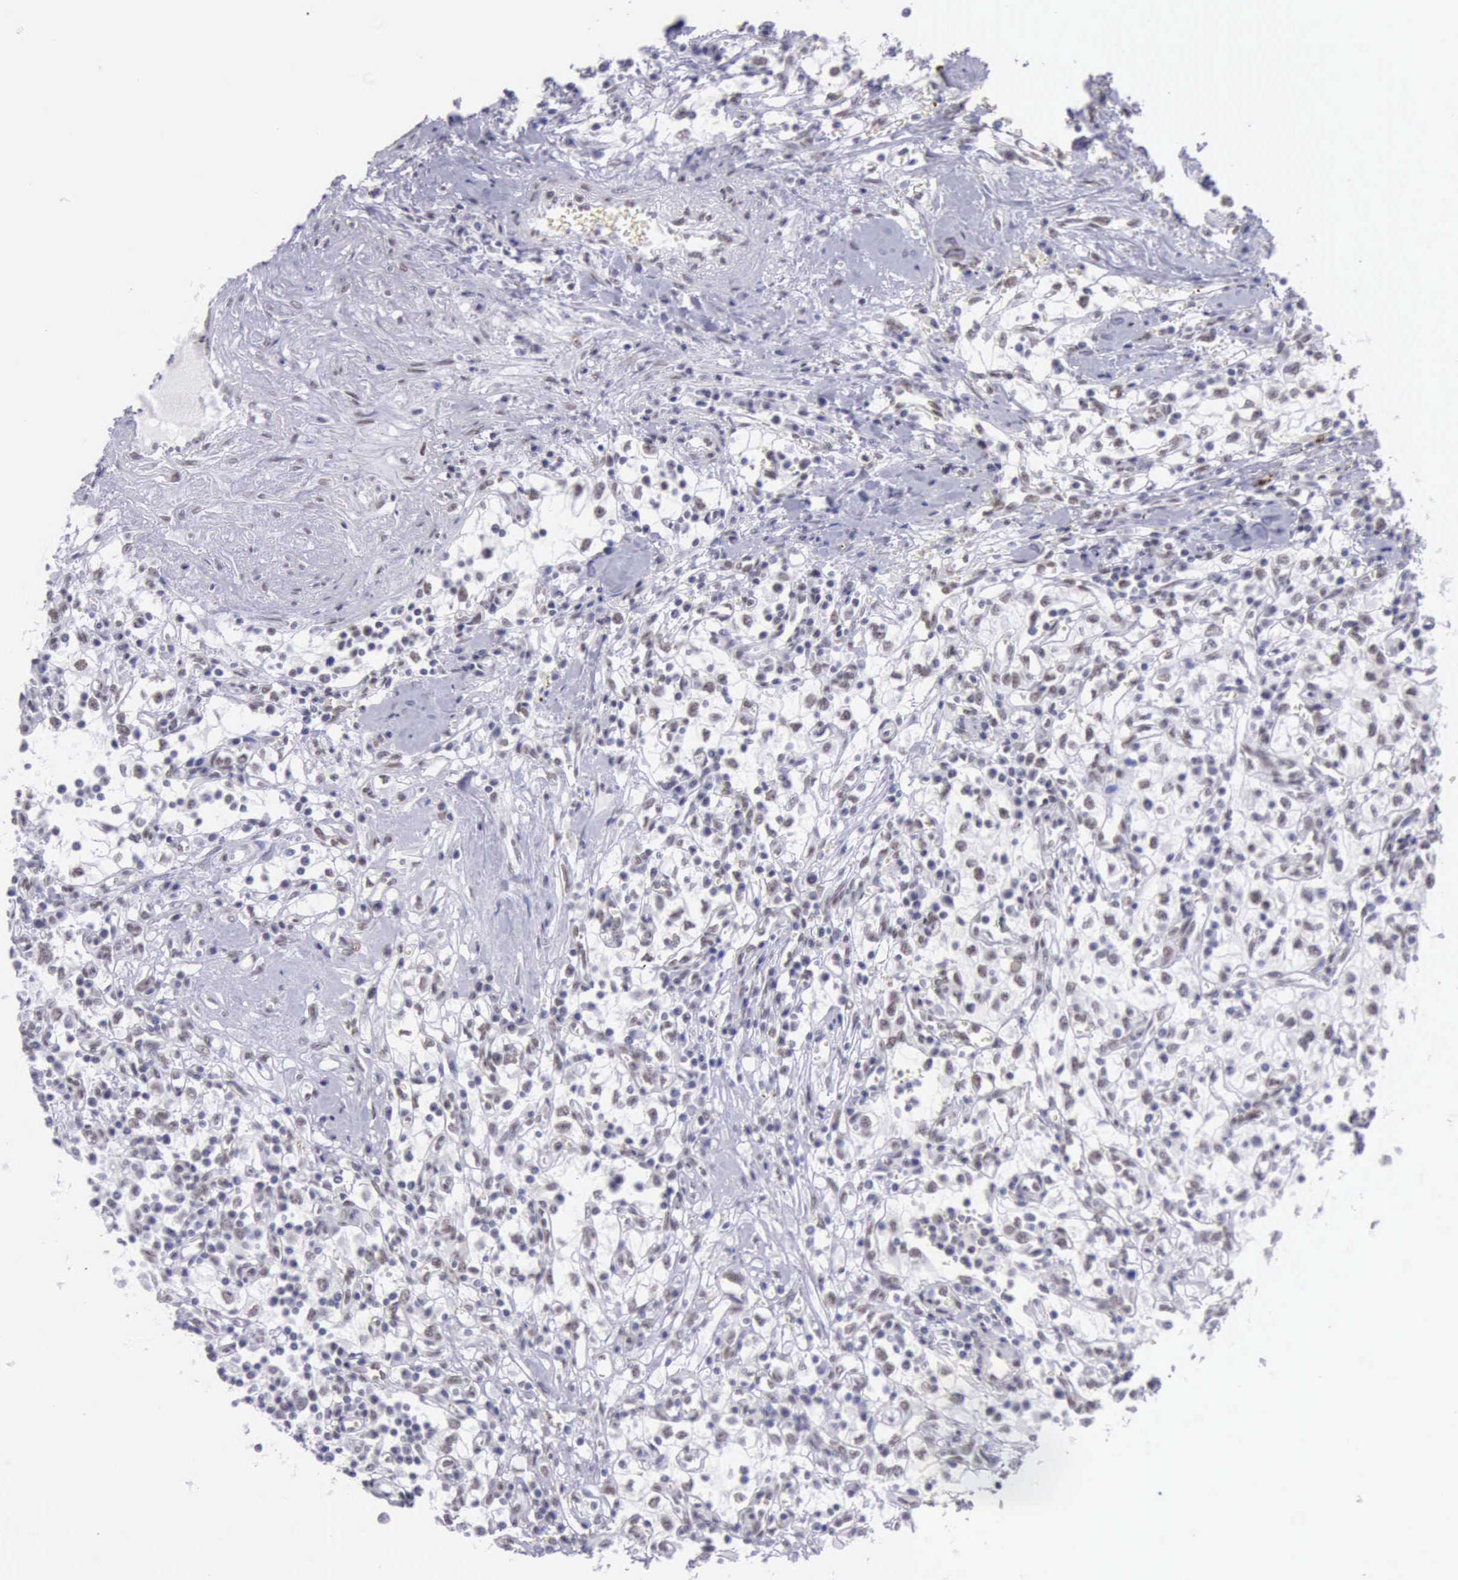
{"staining": {"intensity": "weak", "quantity": "<25%", "location": "nuclear"}, "tissue": "renal cancer", "cell_type": "Tumor cells", "image_type": "cancer", "snomed": [{"axis": "morphology", "description": "Adenocarcinoma, NOS"}, {"axis": "topography", "description": "Kidney"}], "caption": "DAB immunohistochemical staining of adenocarcinoma (renal) demonstrates no significant expression in tumor cells.", "gene": "EP300", "patient": {"sex": "male", "age": 82}}